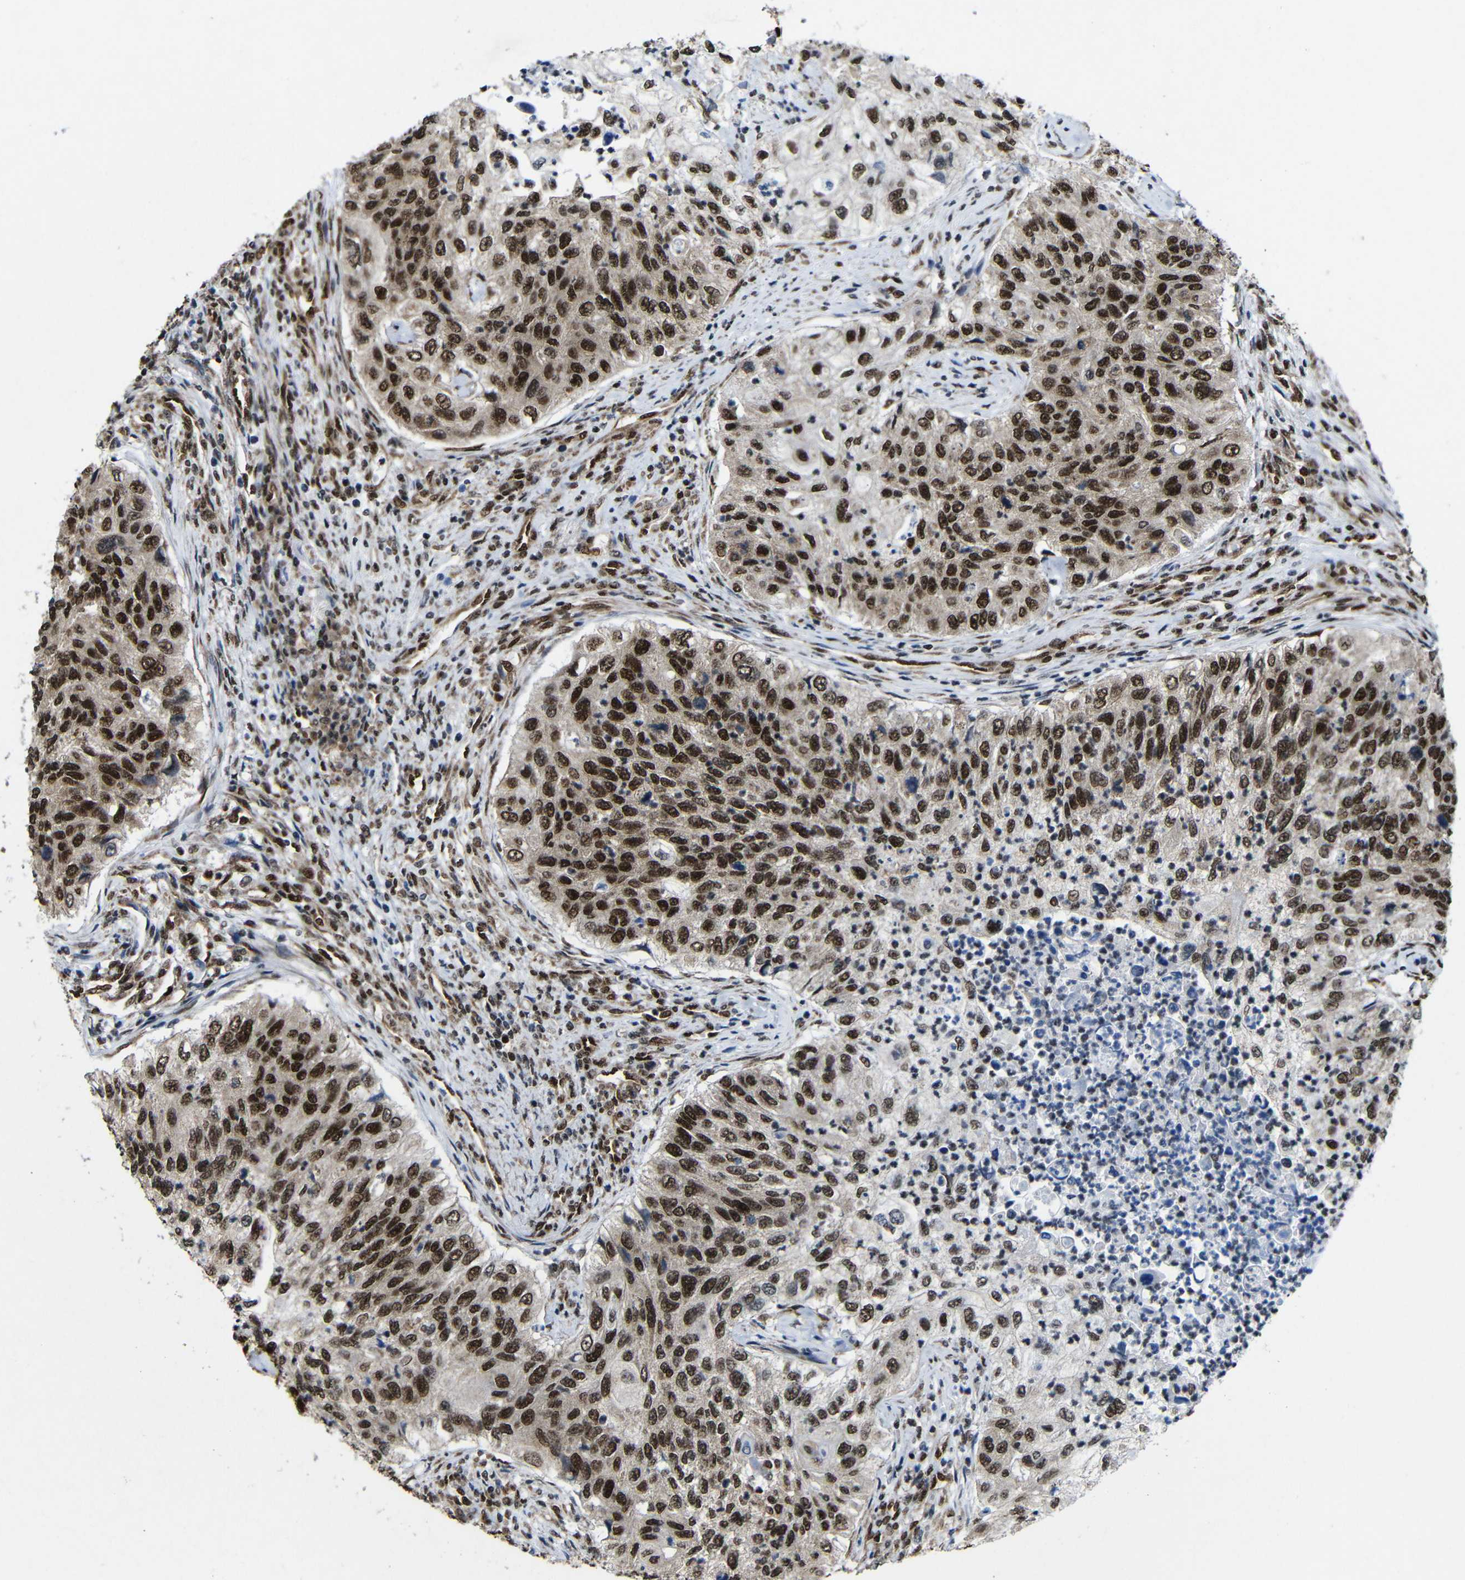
{"staining": {"intensity": "strong", "quantity": ">75%", "location": "nuclear"}, "tissue": "urothelial cancer", "cell_type": "Tumor cells", "image_type": "cancer", "snomed": [{"axis": "morphology", "description": "Urothelial carcinoma, High grade"}, {"axis": "topography", "description": "Urinary bladder"}], "caption": "A micrograph of human urothelial carcinoma (high-grade) stained for a protein reveals strong nuclear brown staining in tumor cells.", "gene": "PTBP1", "patient": {"sex": "female", "age": 60}}